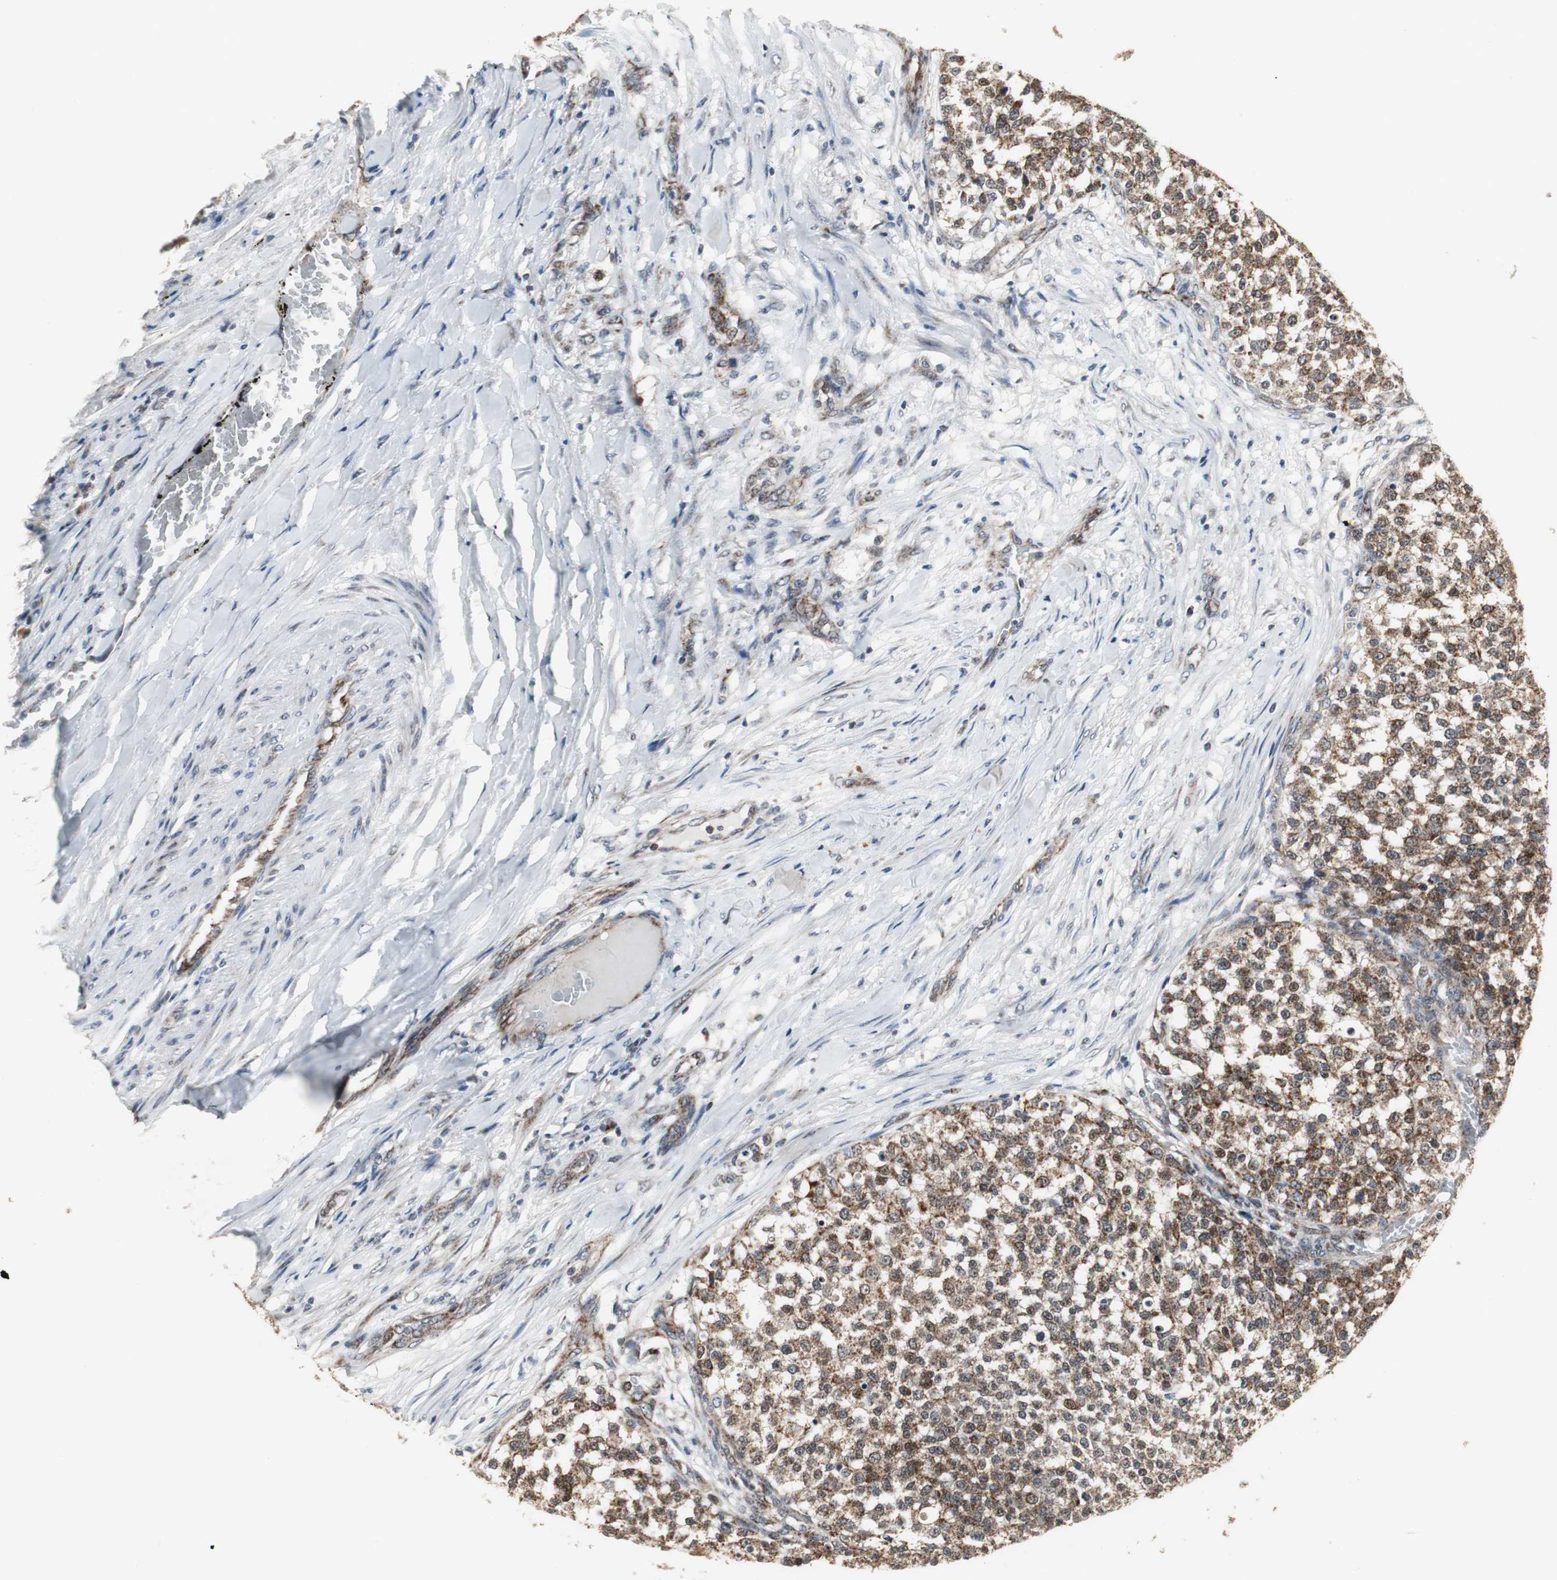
{"staining": {"intensity": "strong", "quantity": ">75%", "location": "cytoplasmic/membranous"}, "tissue": "testis cancer", "cell_type": "Tumor cells", "image_type": "cancer", "snomed": [{"axis": "morphology", "description": "Seminoma, NOS"}, {"axis": "topography", "description": "Testis"}], "caption": "Tumor cells demonstrate high levels of strong cytoplasmic/membranous expression in approximately >75% of cells in seminoma (testis). (IHC, brightfield microscopy, high magnification).", "gene": "MRPL40", "patient": {"sex": "male", "age": 59}}